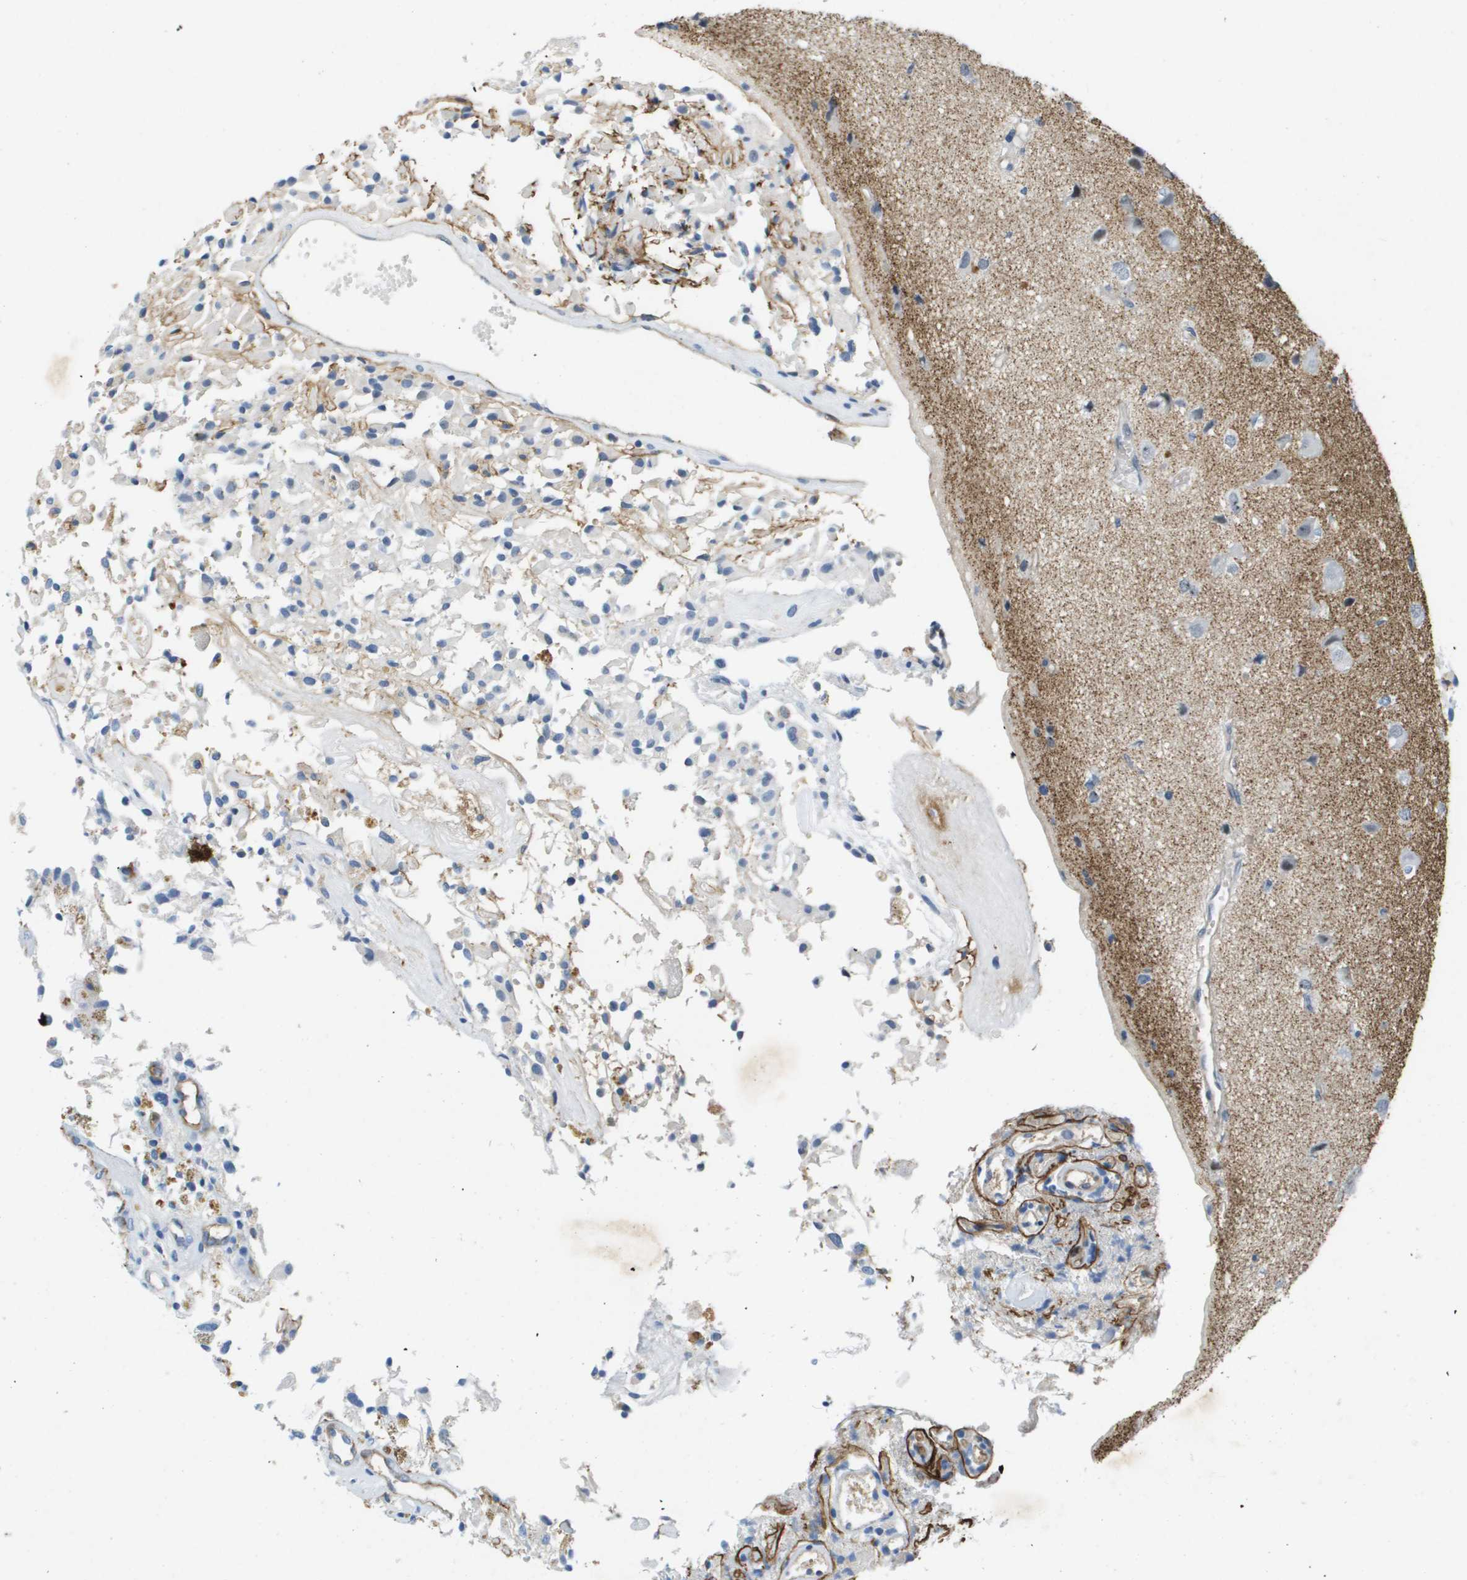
{"staining": {"intensity": "negative", "quantity": "none", "location": "none"}, "tissue": "glioma", "cell_type": "Tumor cells", "image_type": "cancer", "snomed": [{"axis": "morphology", "description": "Glioma, malignant, High grade"}, {"axis": "topography", "description": "Brain"}], "caption": "Protein analysis of glioma shows no significant expression in tumor cells.", "gene": "ITGA6", "patient": {"sex": "female", "age": 59}}